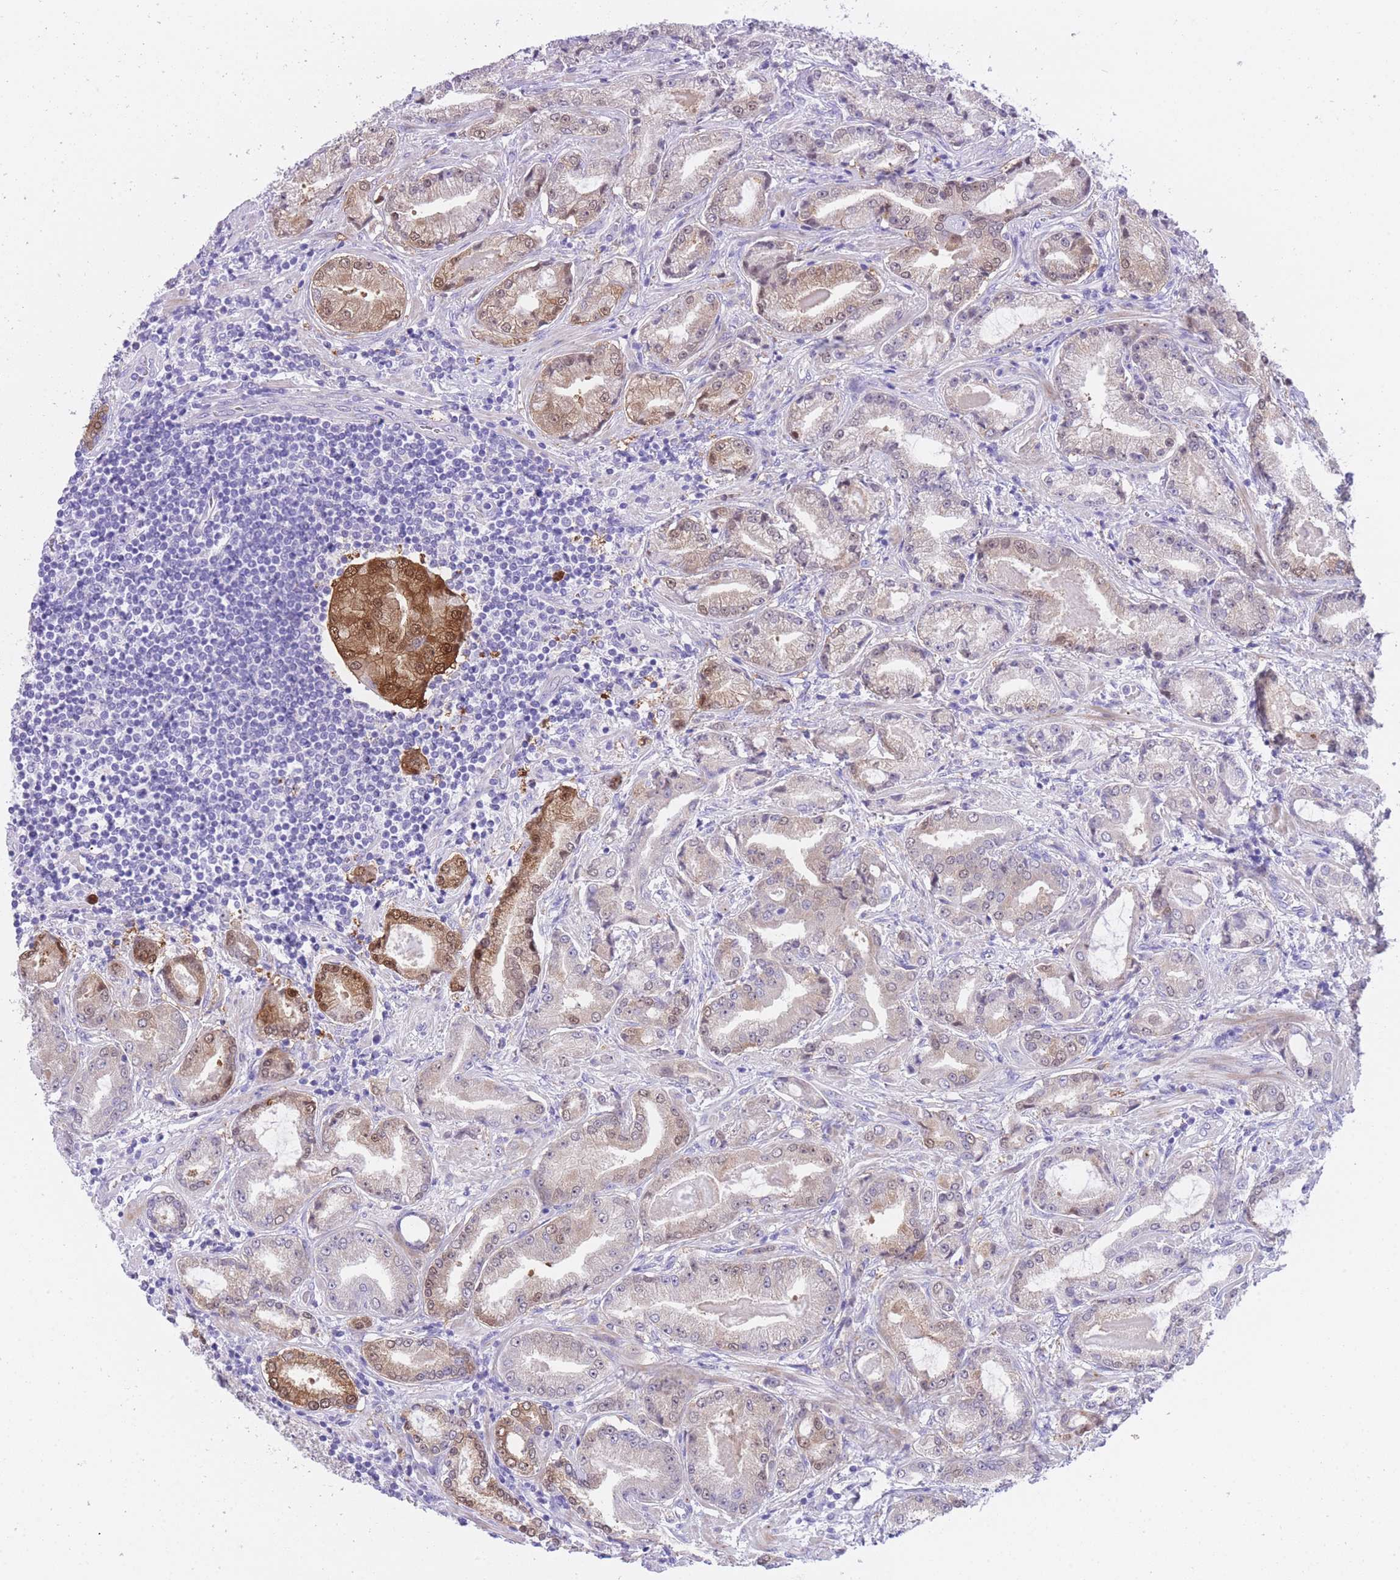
{"staining": {"intensity": "moderate", "quantity": "<25%", "location": "cytoplasmic/membranous,nuclear"}, "tissue": "prostate cancer", "cell_type": "Tumor cells", "image_type": "cancer", "snomed": [{"axis": "morphology", "description": "Adenocarcinoma, High grade"}, {"axis": "topography", "description": "Prostate"}], "caption": "This photomicrograph reveals high-grade adenocarcinoma (prostate) stained with immunohistochemistry to label a protein in brown. The cytoplasmic/membranous and nuclear of tumor cells show moderate positivity for the protein. Nuclei are counter-stained blue.", "gene": "QTRT1", "patient": {"sex": "male", "age": 68}}